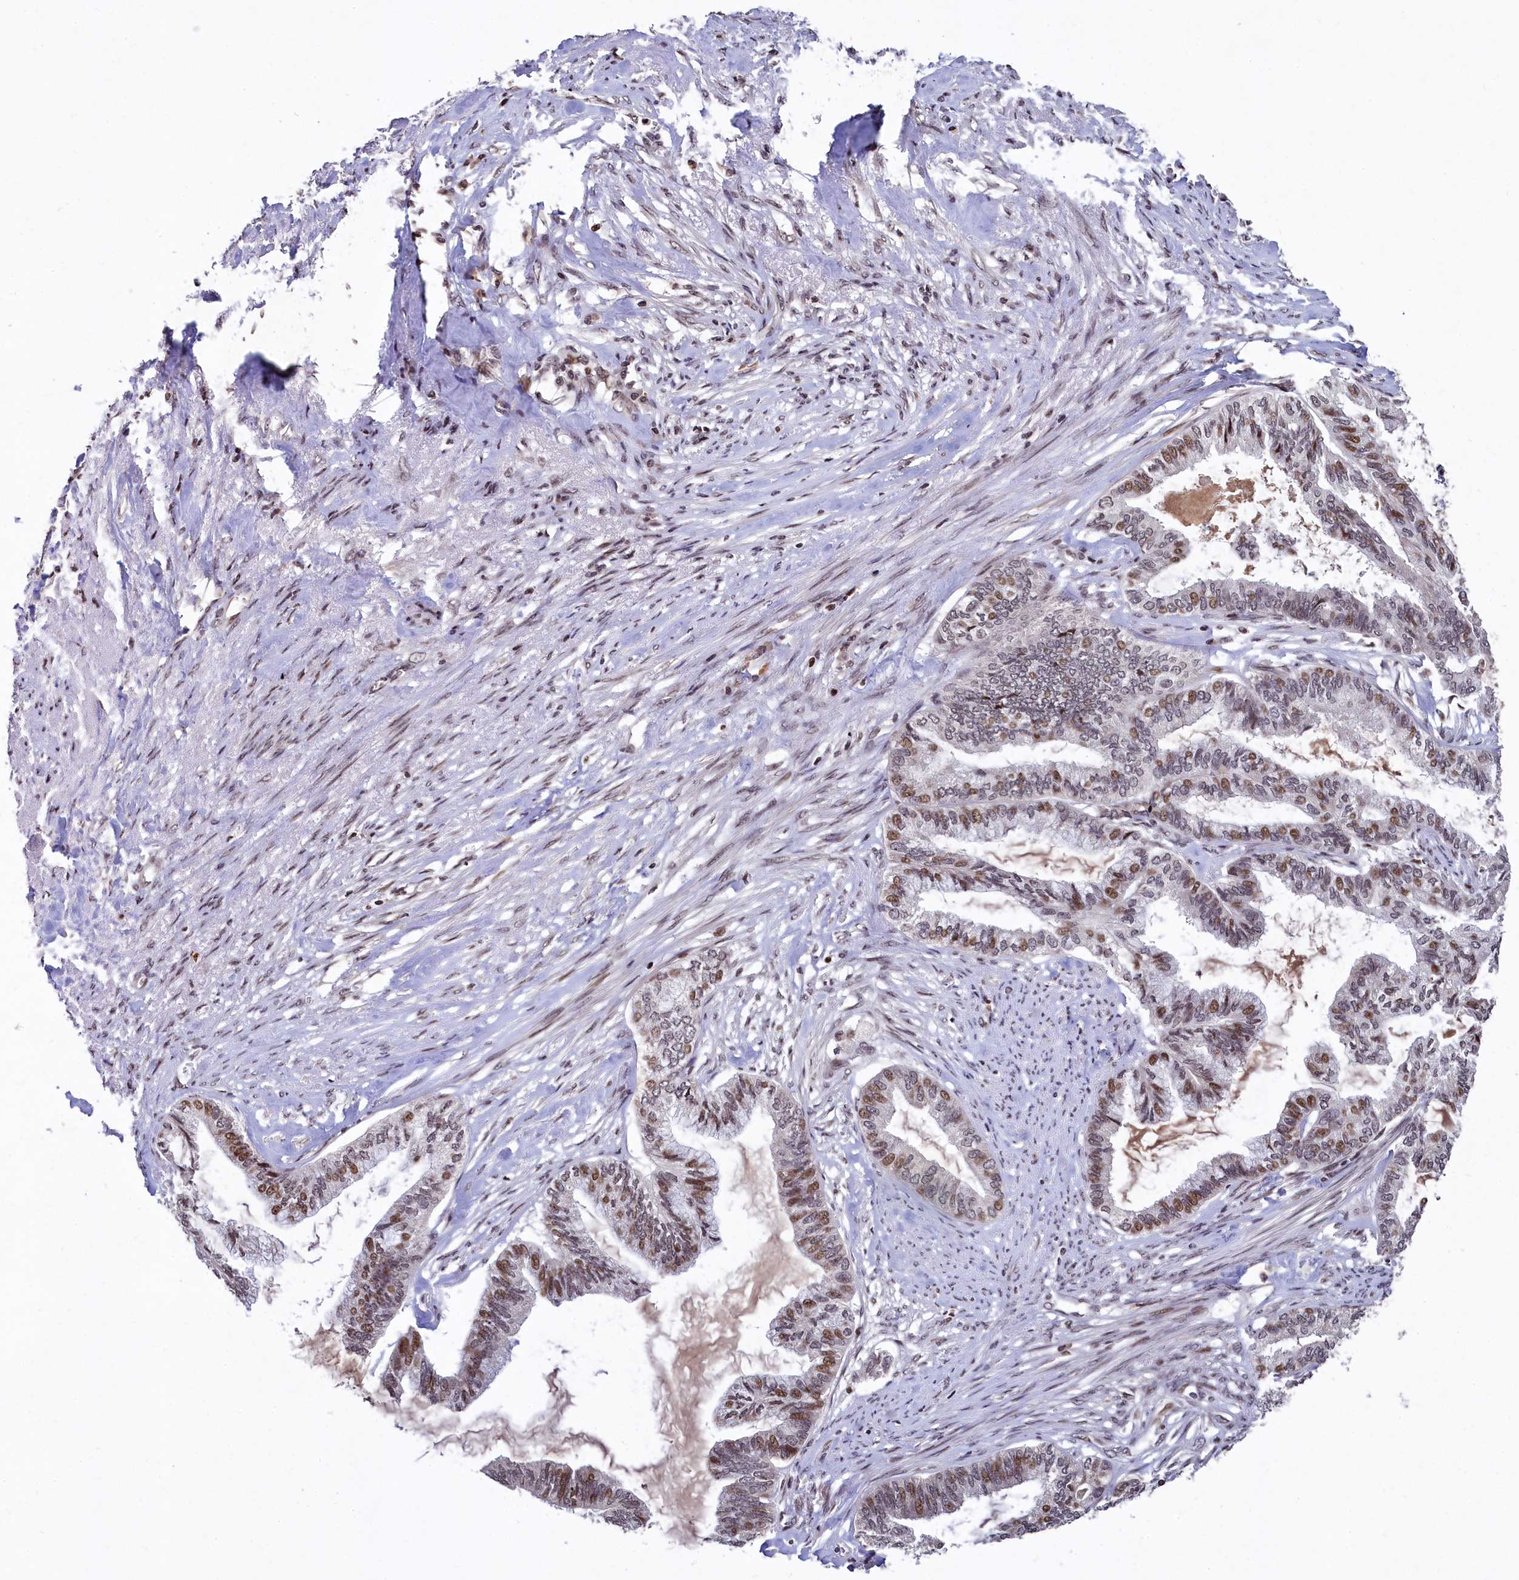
{"staining": {"intensity": "moderate", "quantity": "<25%", "location": "nuclear"}, "tissue": "endometrial cancer", "cell_type": "Tumor cells", "image_type": "cancer", "snomed": [{"axis": "morphology", "description": "Adenocarcinoma, NOS"}, {"axis": "topography", "description": "Endometrium"}], "caption": "A micrograph of human endometrial cancer (adenocarcinoma) stained for a protein shows moderate nuclear brown staining in tumor cells.", "gene": "FAM217B", "patient": {"sex": "female", "age": 86}}